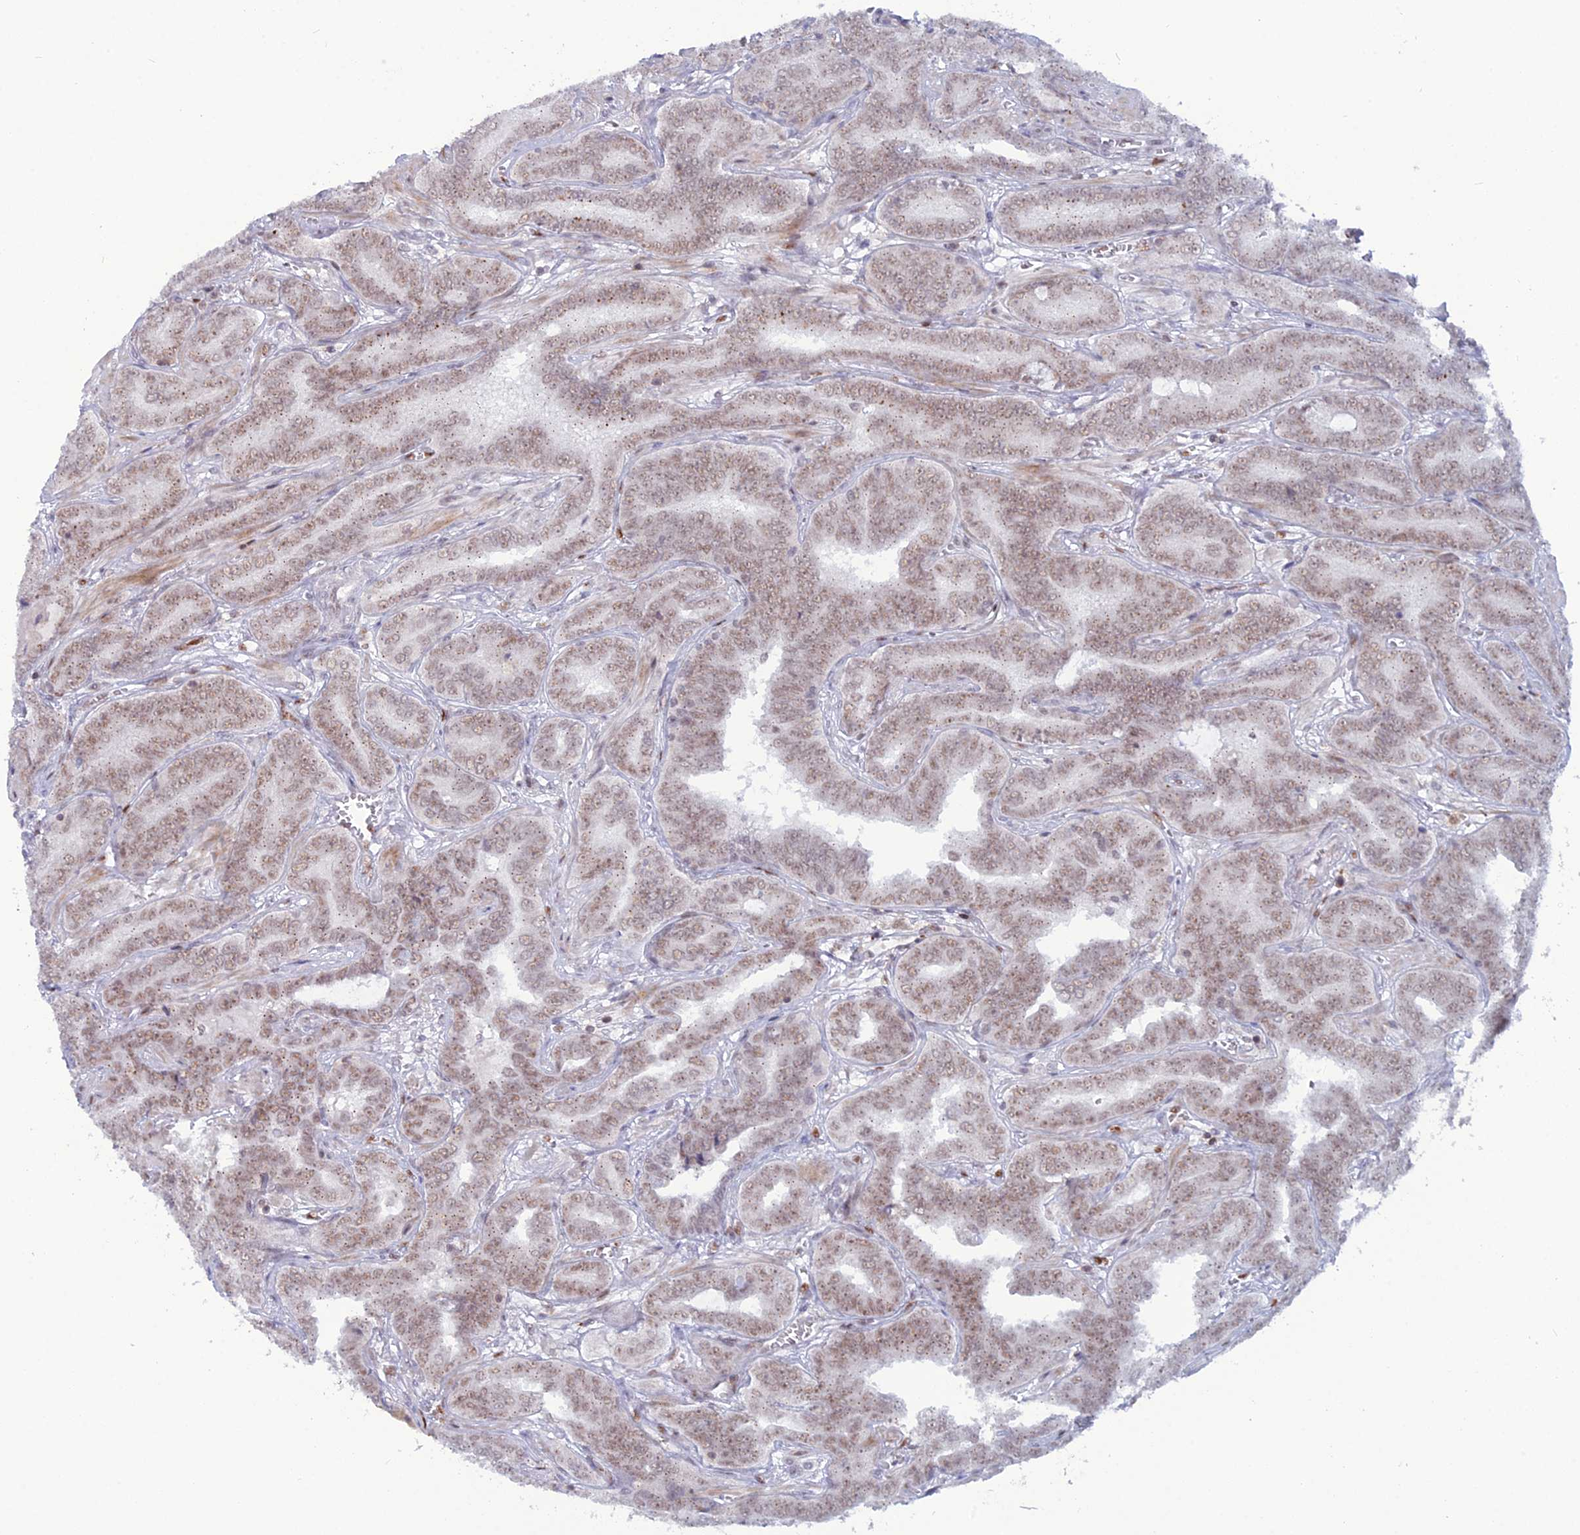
{"staining": {"intensity": "weak", "quantity": ">75%", "location": "nuclear"}, "tissue": "prostate cancer", "cell_type": "Tumor cells", "image_type": "cancer", "snomed": [{"axis": "morphology", "description": "Adenocarcinoma, High grade"}, {"axis": "topography", "description": "Prostate"}], "caption": "The micrograph shows staining of prostate cancer, revealing weak nuclear protein expression (brown color) within tumor cells. (Brightfield microscopy of DAB IHC at high magnification).", "gene": "NOL4L", "patient": {"sex": "male", "age": 67}}